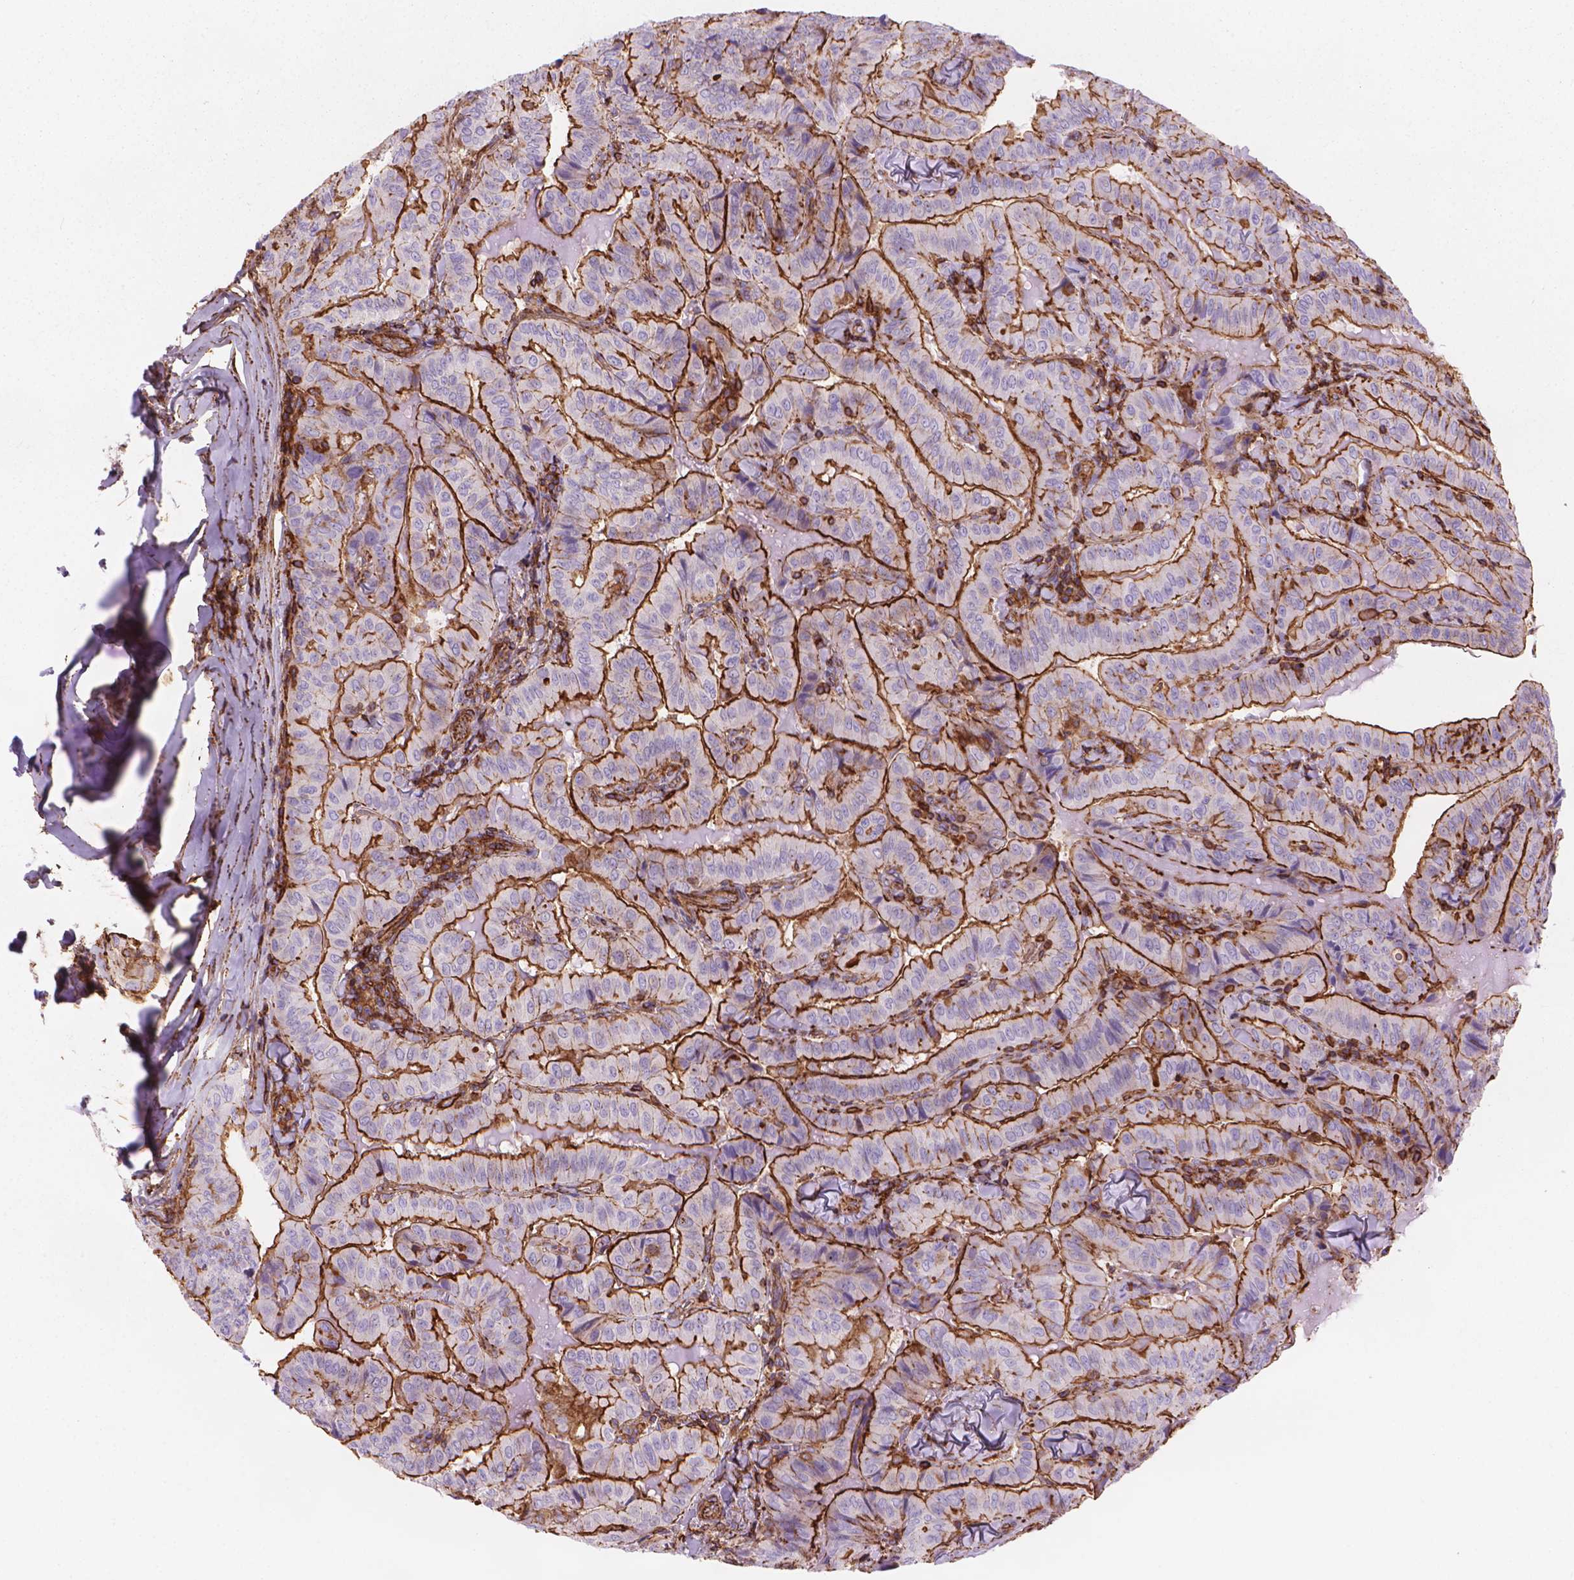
{"staining": {"intensity": "strong", "quantity": "25%-75%", "location": "cytoplasmic/membranous"}, "tissue": "thyroid cancer", "cell_type": "Tumor cells", "image_type": "cancer", "snomed": [{"axis": "morphology", "description": "Papillary adenocarcinoma, NOS"}, {"axis": "topography", "description": "Thyroid gland"}], "caption": "Thyroid papillary adenocarcinoma stained with DAB immunohistochemistry (IHC) demonstrates high levels of strong cytoplasmic/membranous positivity in approximately 25%-75% of tumor cells.", "gene": "PATJ", "patient": {"sex": "female", "age": 68}}